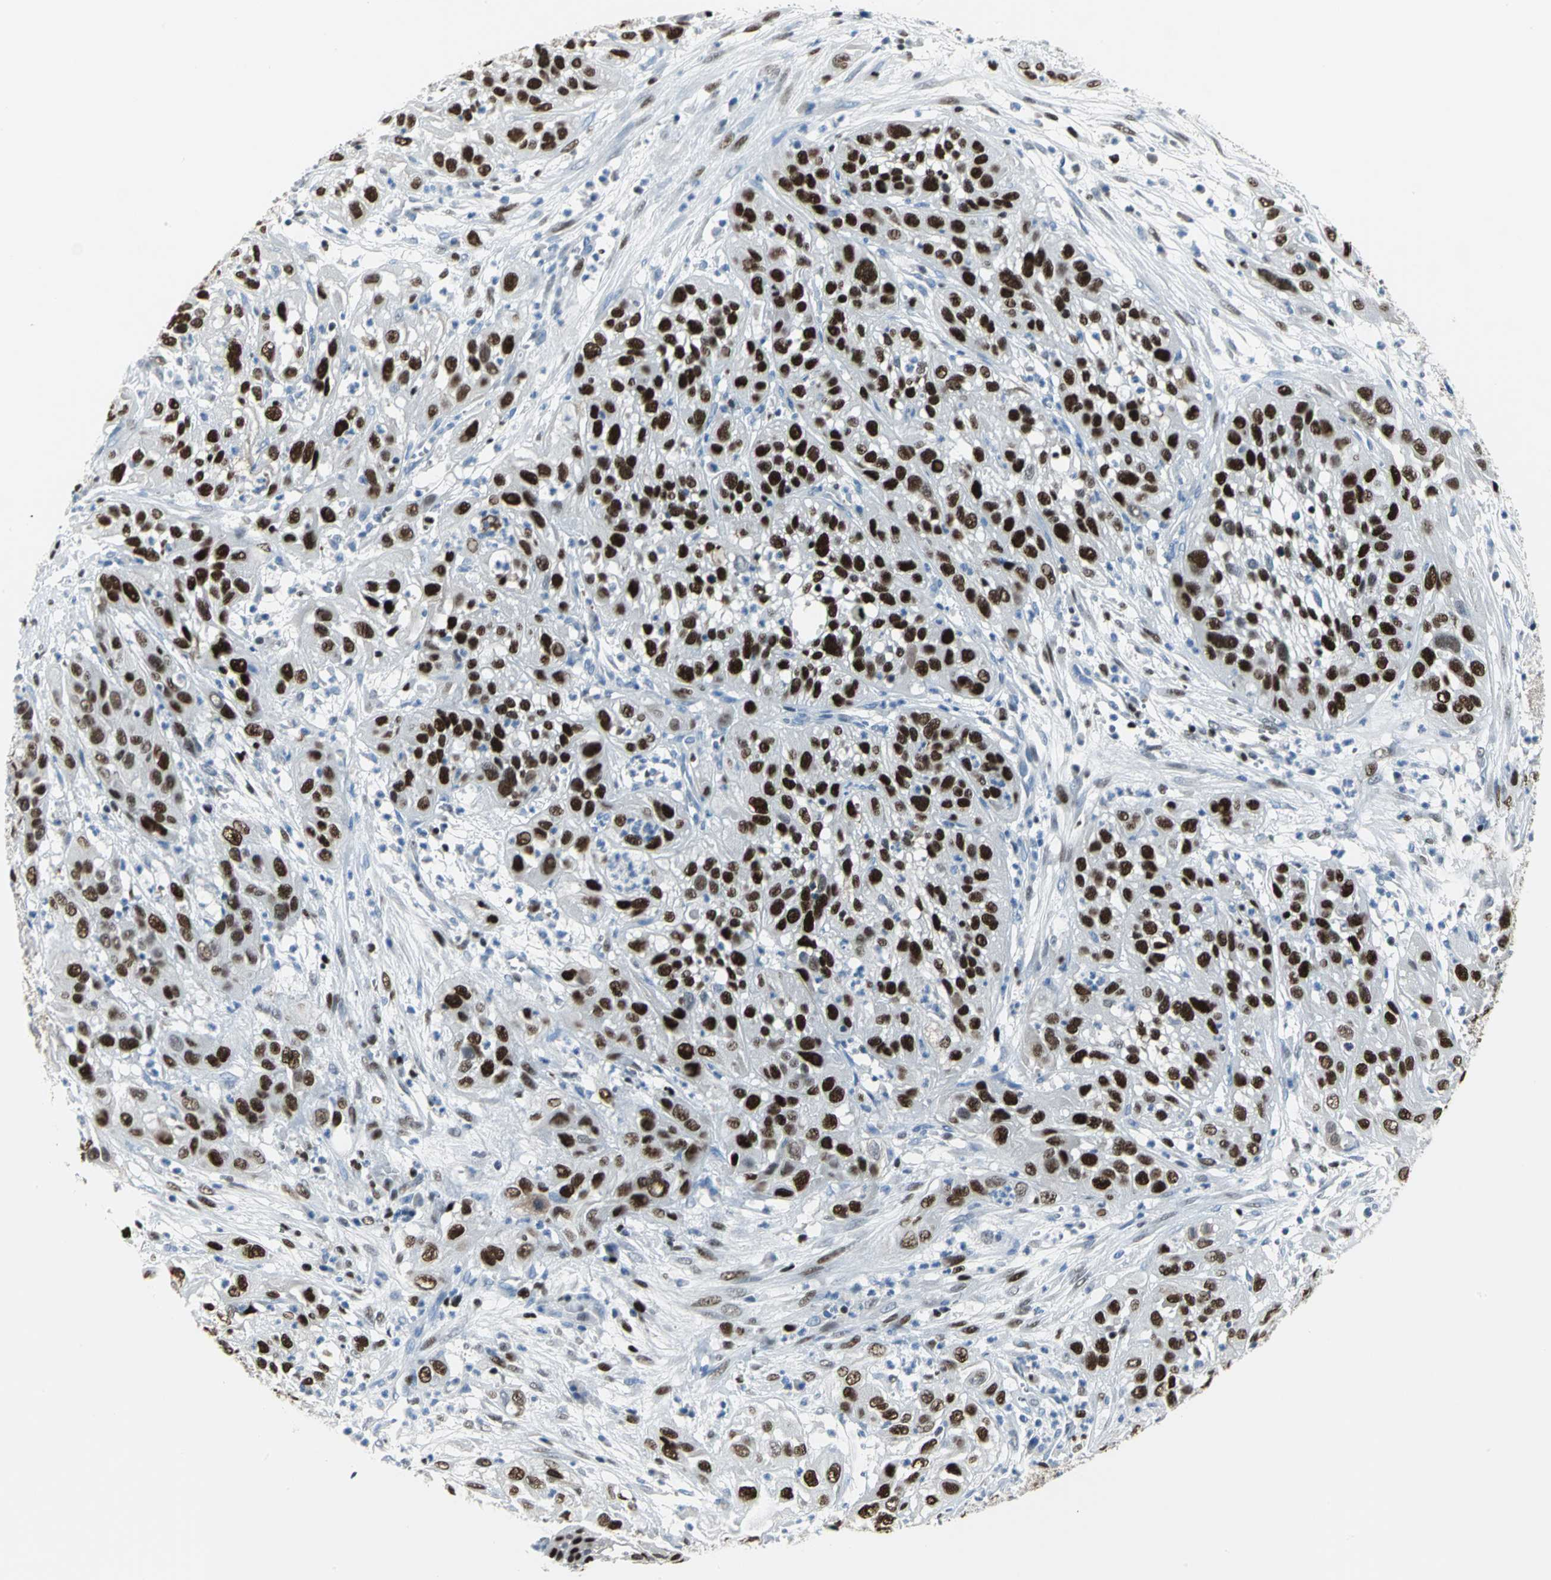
{"staining": {"intensity": "strong", "quantity": ">75%", "location": "nuclear"}, "tissue": "cervical cancer", "cell_type": "Tumor cells", "image_type": "cancer", "snomed": [{"axis": "morphology", "description": "Squamous cell carcinoma, NOS"}, {"axis": "topography", "description": "Cervix"}], "caption": "This image shows cervical cancer (squamous cell carcinoma) stained with IHC to label a protein in brown. The nuclear of tumor cells show strong positivity for the protein. Nuclei are counter-stained blue.", "gene": "MCM4", "patient": {"sex": "female", "age": 32}}